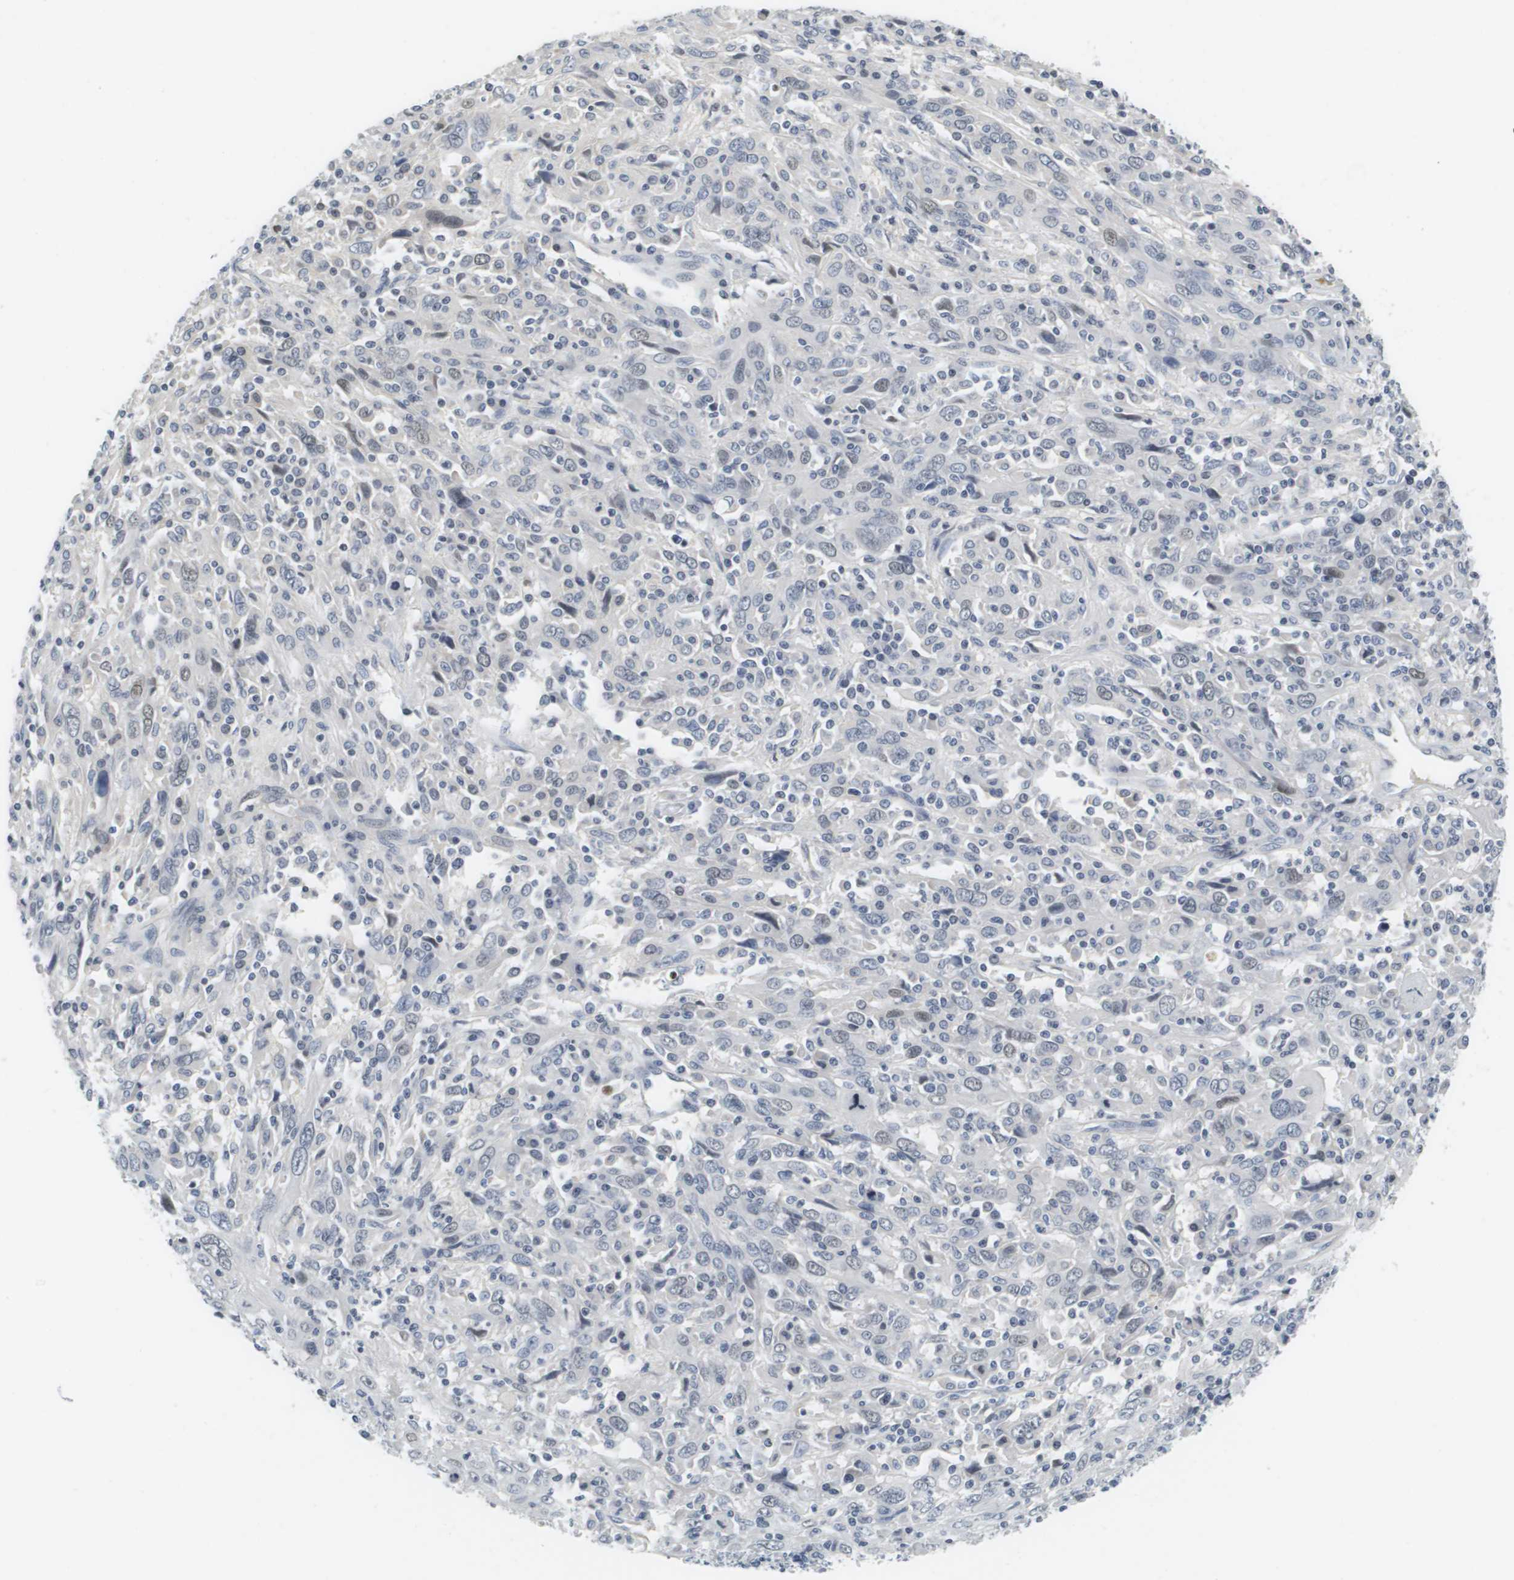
{"staining": {"intensity": "weak", "quantity": "<25%", "location": "nuclear"}, "tissue": "cervical cancer", "cell_type": "Tumor cells", "image_type": "cancer", "snomed": [{"axis": "morphology", "description": "Squamous cell carcinoma, NOS"}, {"axis": "topography", "description": "Cervix"}], "caption": "This histopathology image is of cervical cancer stained with immunohistochemistry to label a protein in brown with the nuclei are counter-stained blue. There is no staining in tumor cells.", "gene": "KCNJ5", "patient": {"sex": "female", "age": 46}}